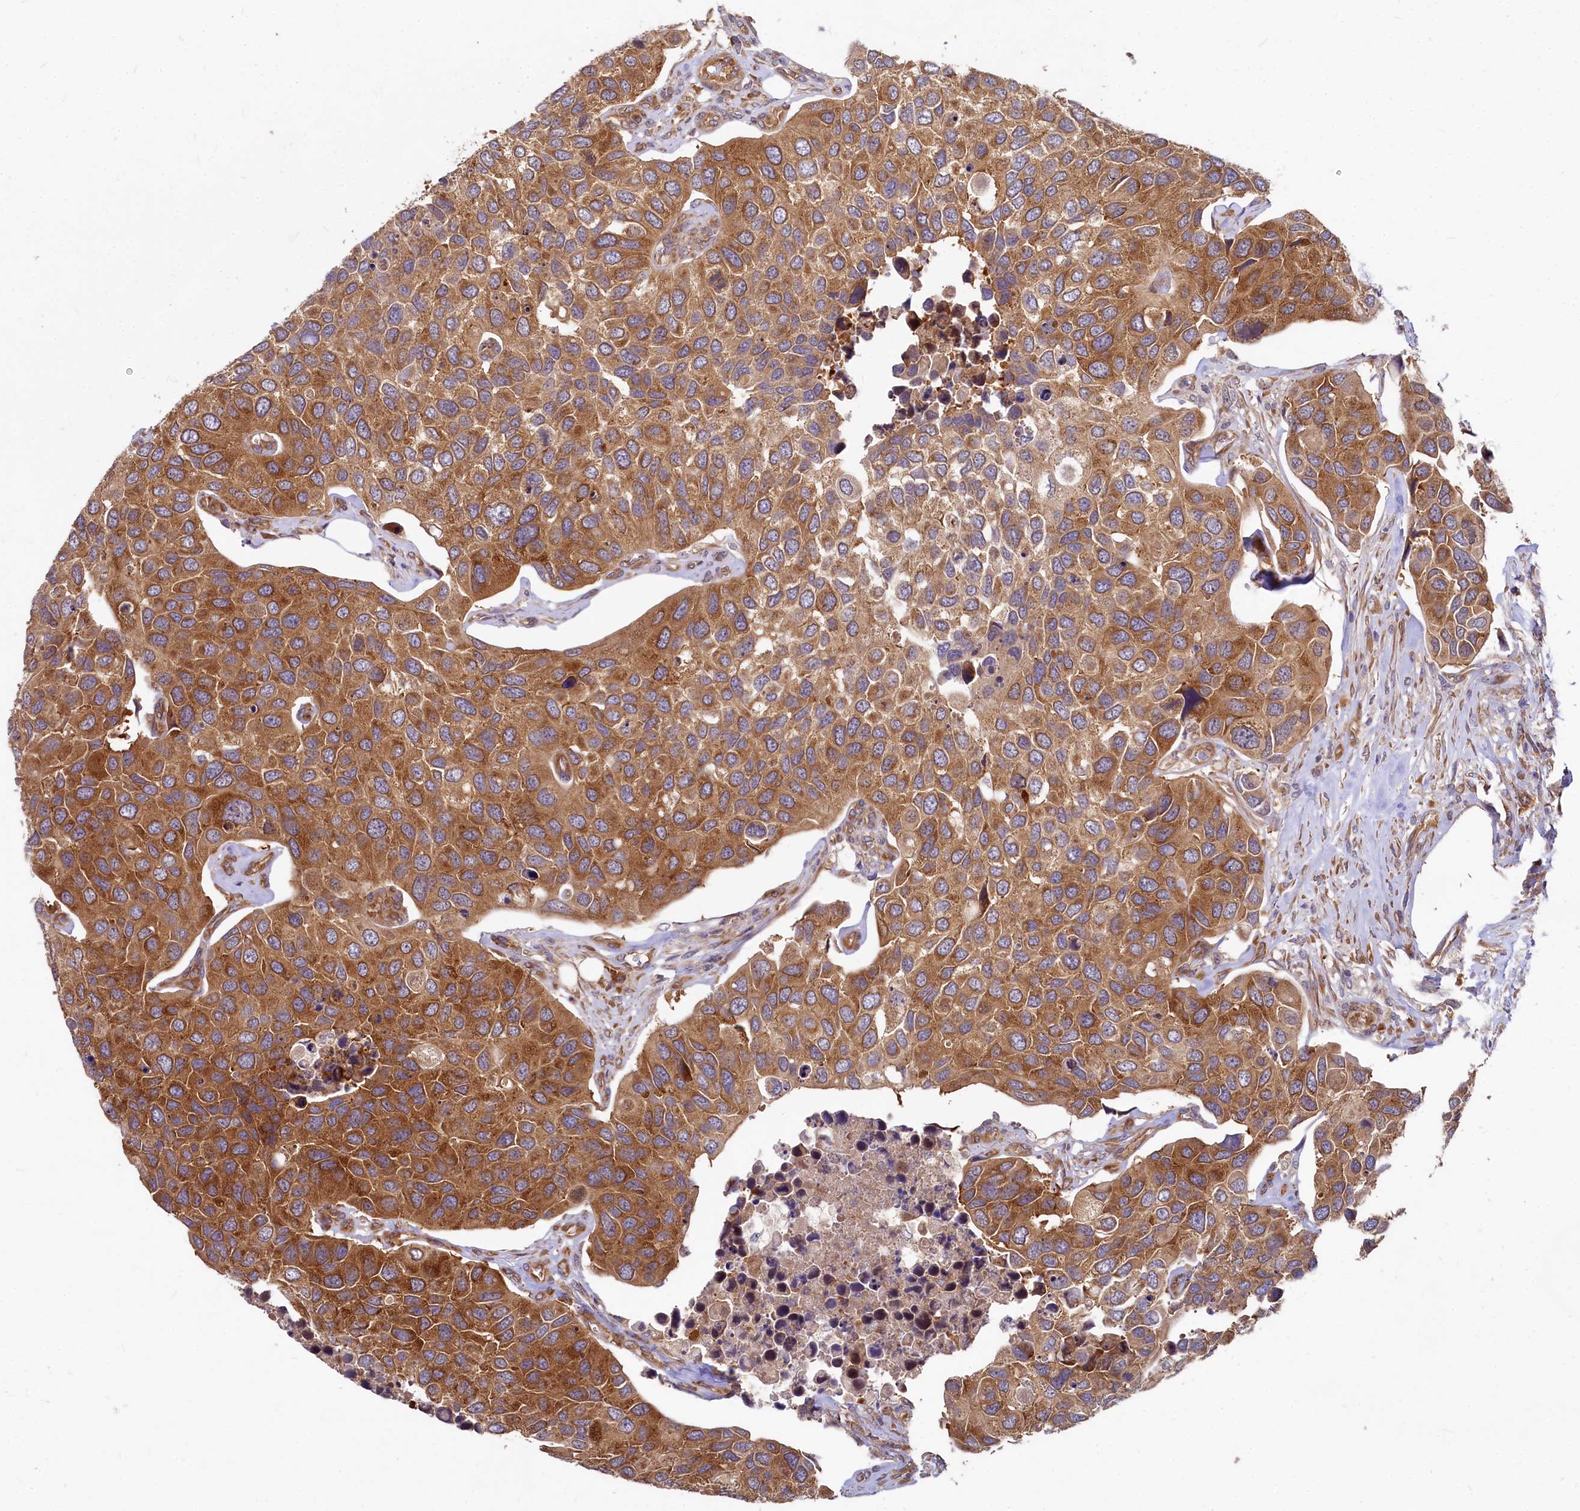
{"staining": {"intensity": "strong", "quantity": ">75%", "location": "cytoplasmic/membranous"}, "tissue": "urothelial cancer", "cell_type": "Tumor cells", "image_type": "cancer", "snomed": [{"axis": "morphology", "description": "Urothelial carcinoma, High grade"}, {"axis": "topography", "description": "Urinary bladder"}], "caption": "High-power microscopy captured an immunohistochemistry micrograph of urothelial cancer, revealing strong cytoplasmic/membranous staining in approximately >75% of tumor cells.", "gene": "EIF2B2", "patient": {"sex": "male", "age": 74}}